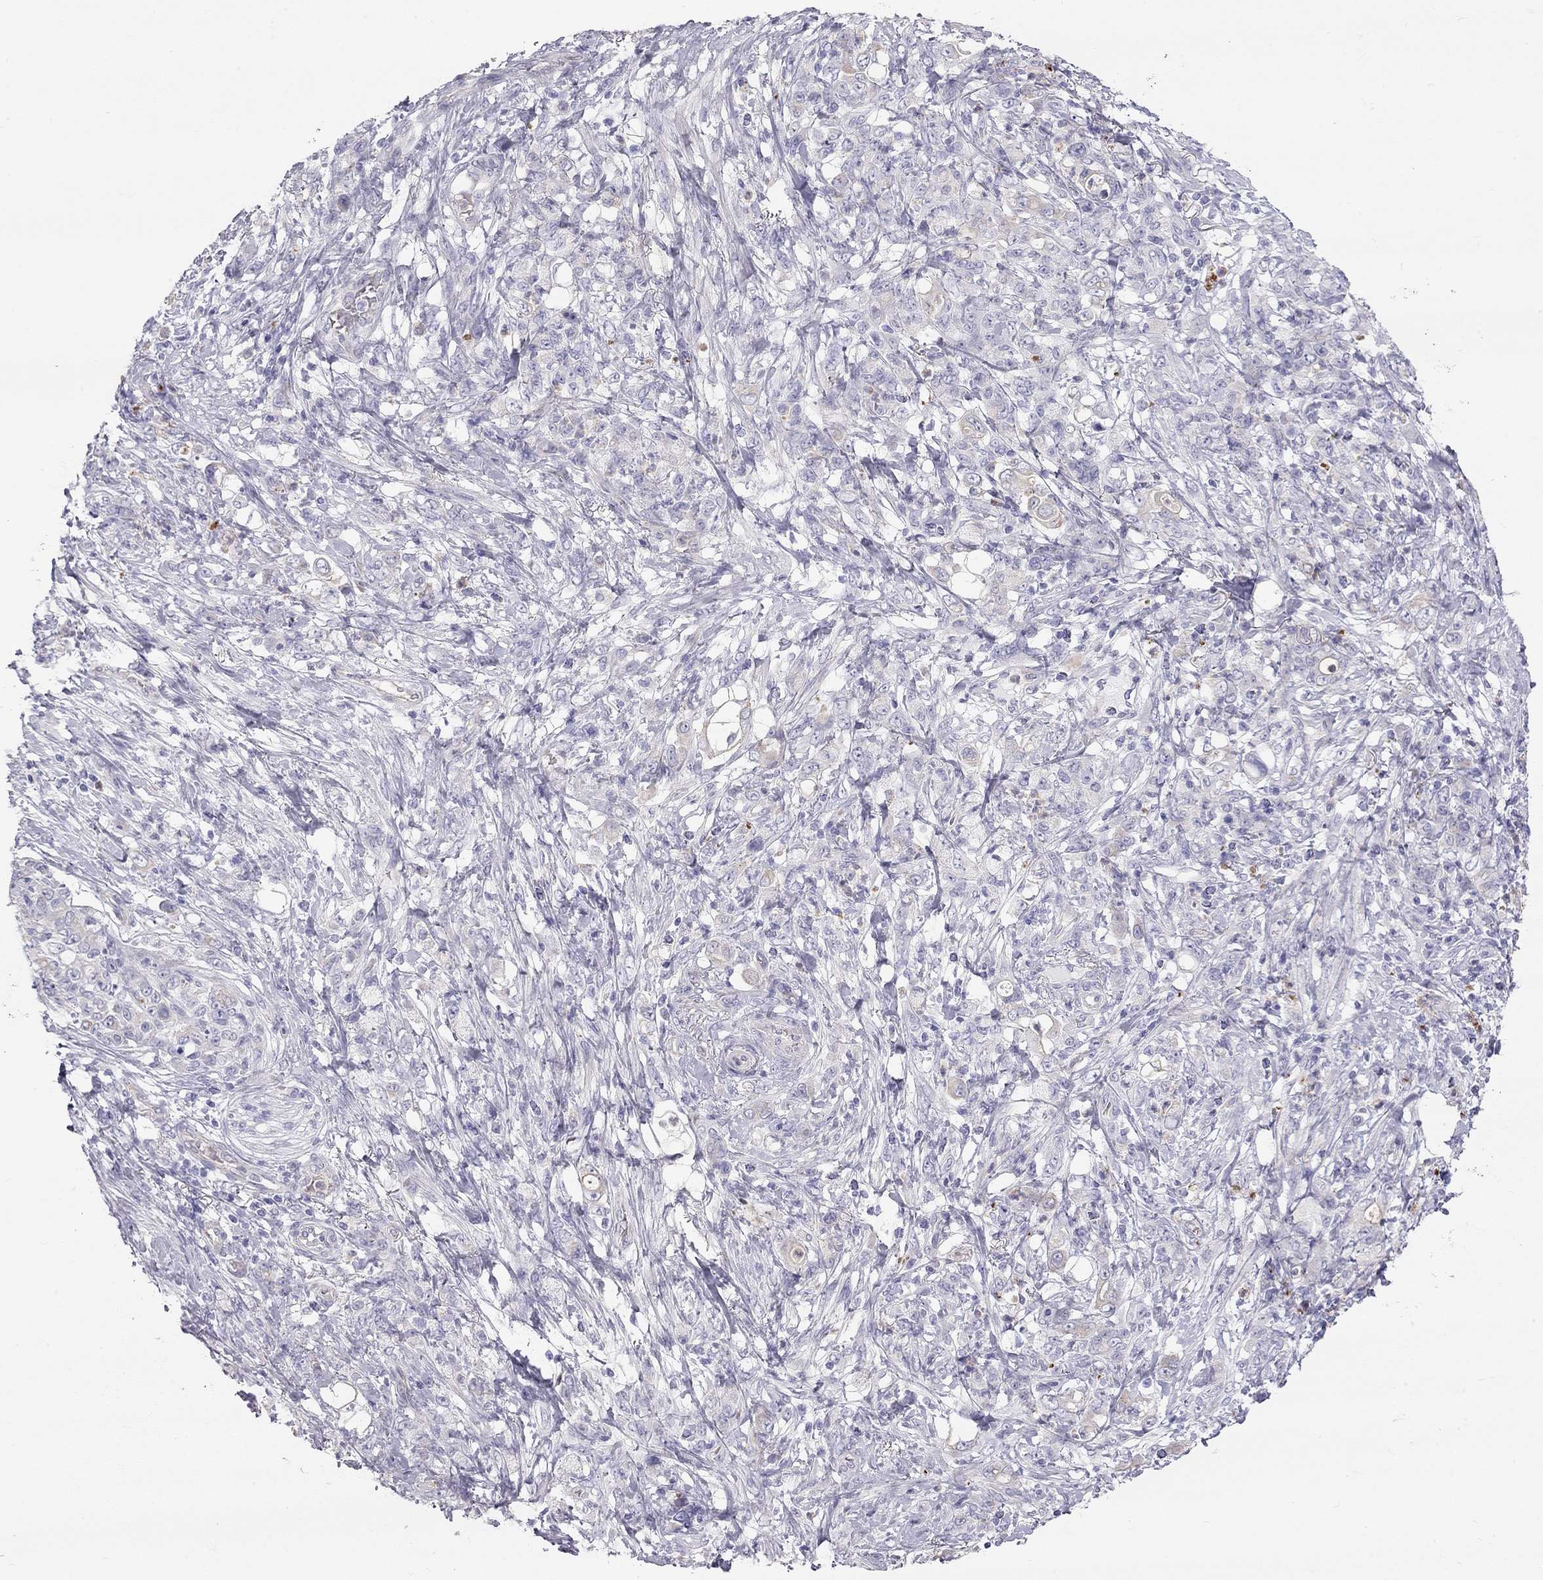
{"staining": {"intensity": "negative", "quantity": "none", "location": "none"}, "tissue": "stomach cancer", "cell_type": "Tumor cells", "image_type": "cancer", "snomed": [{"axis": "morphology", "description": "Adenocarcinoma, NOS"}, {"axis": "topography", "description": "Stomach"}], "caption": "This micrograph is of stomach cancer (adenocarcinoma) stained with immunohistochemistry (IHC) to label a protein in brown with the nuclei are counter-stained blue. There is no staining in tumor cells.", "gene": "TDRD6", "patient": {"sex": "female", "age": 79}}